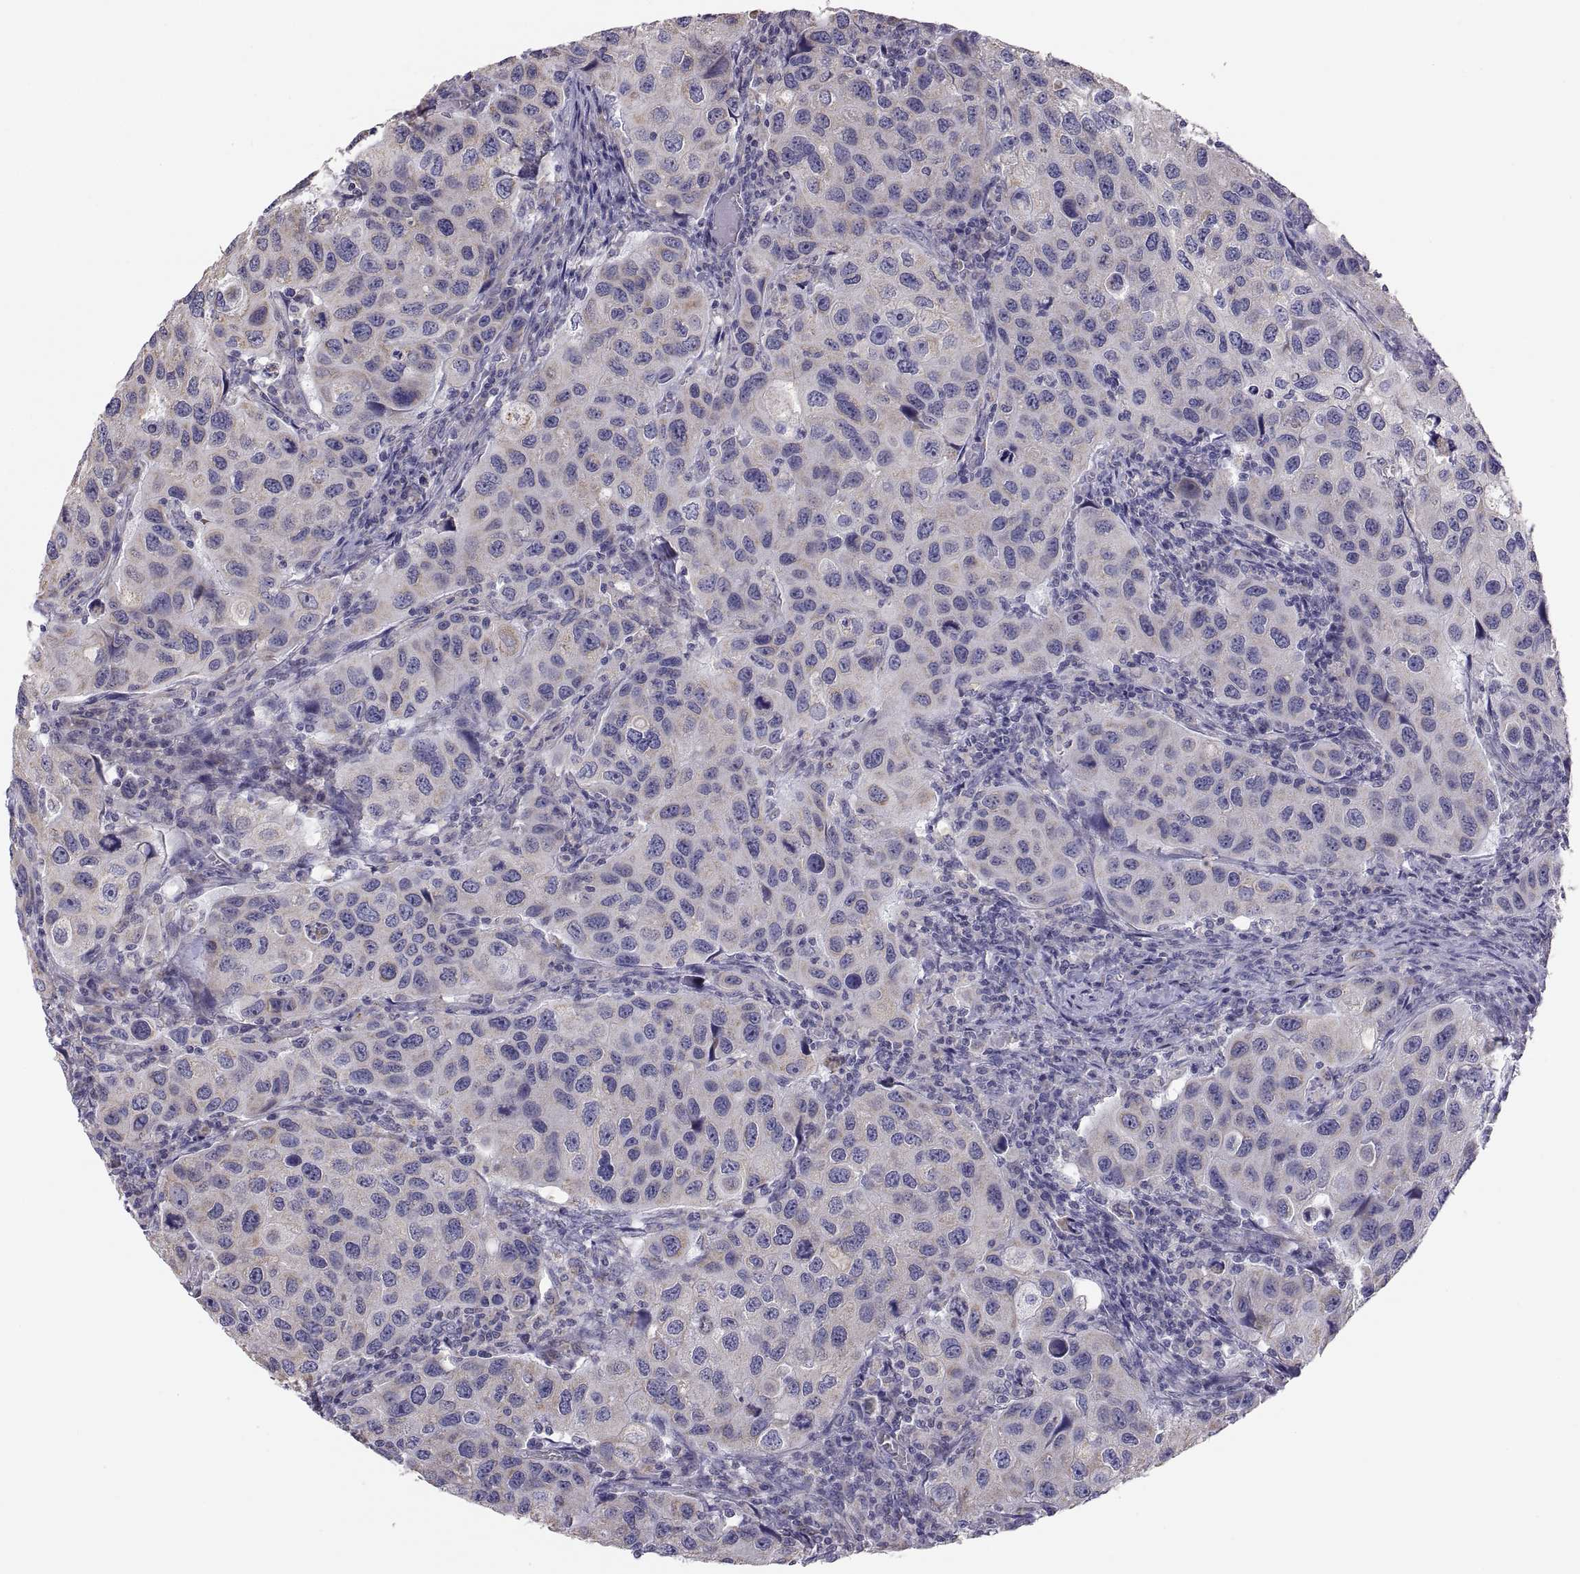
{"staining": {"intensity": "negative", "quantity": "none", "location": "none"}, "tissue": "urothelial cancer", "cell_type": "Tumor cells", "image_type": "cancer", "snomed": [{"axis": "morphology", "description": "Urothelial carcinoma, High grade"}, {"axis": "topography", "description": "Urinary bladder"}], "caption": "This is an IHC micrograph of high-grade urothelial carcinoma. There is no staining in tumor cells.", "gene": "TNNC1", "patient": {"sex": "male", "age": 79}}